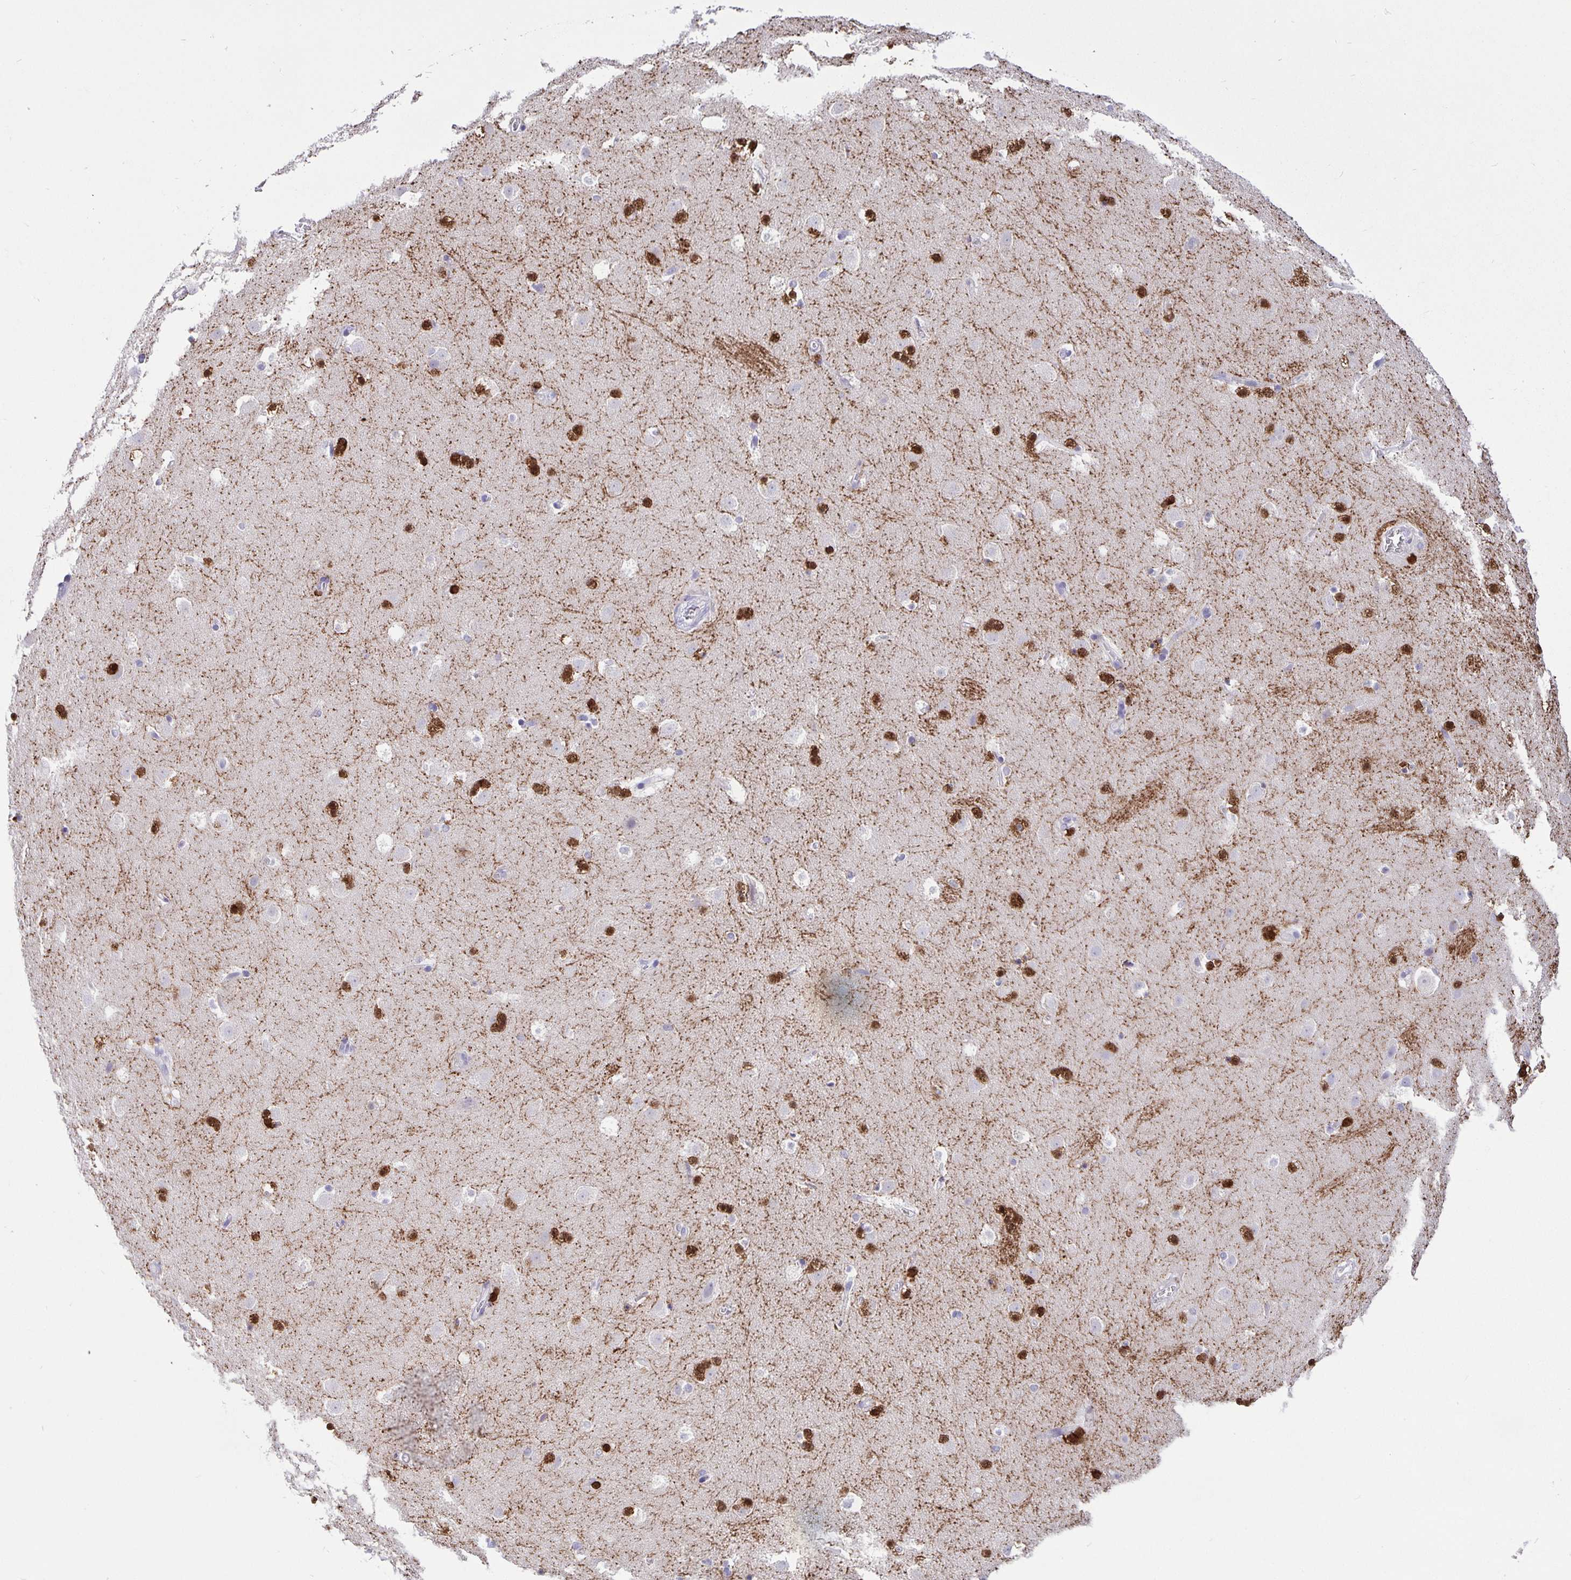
{"staining": {"intensity": "strong", "quantity": "<25%", "location": "nuclear"}, "tissue": "caudate", "cell_type": "Glial cells", "image_type": "normal", "snomed": [{"axis": "morphology", "description": "Normal tissue, NOS"}, {"axis": "topography", "description": "Lateral ventricle wall"}], "caption": "Strong nuclear positivity is identified in approximately <25% of glial cells in benign caudate. (DAB (3,3'-diaminobenzidine) IHC with brightfield microscopy, high magnification).", "gene": "ERMN", "patient": {"sex": "male", "age": 37}}